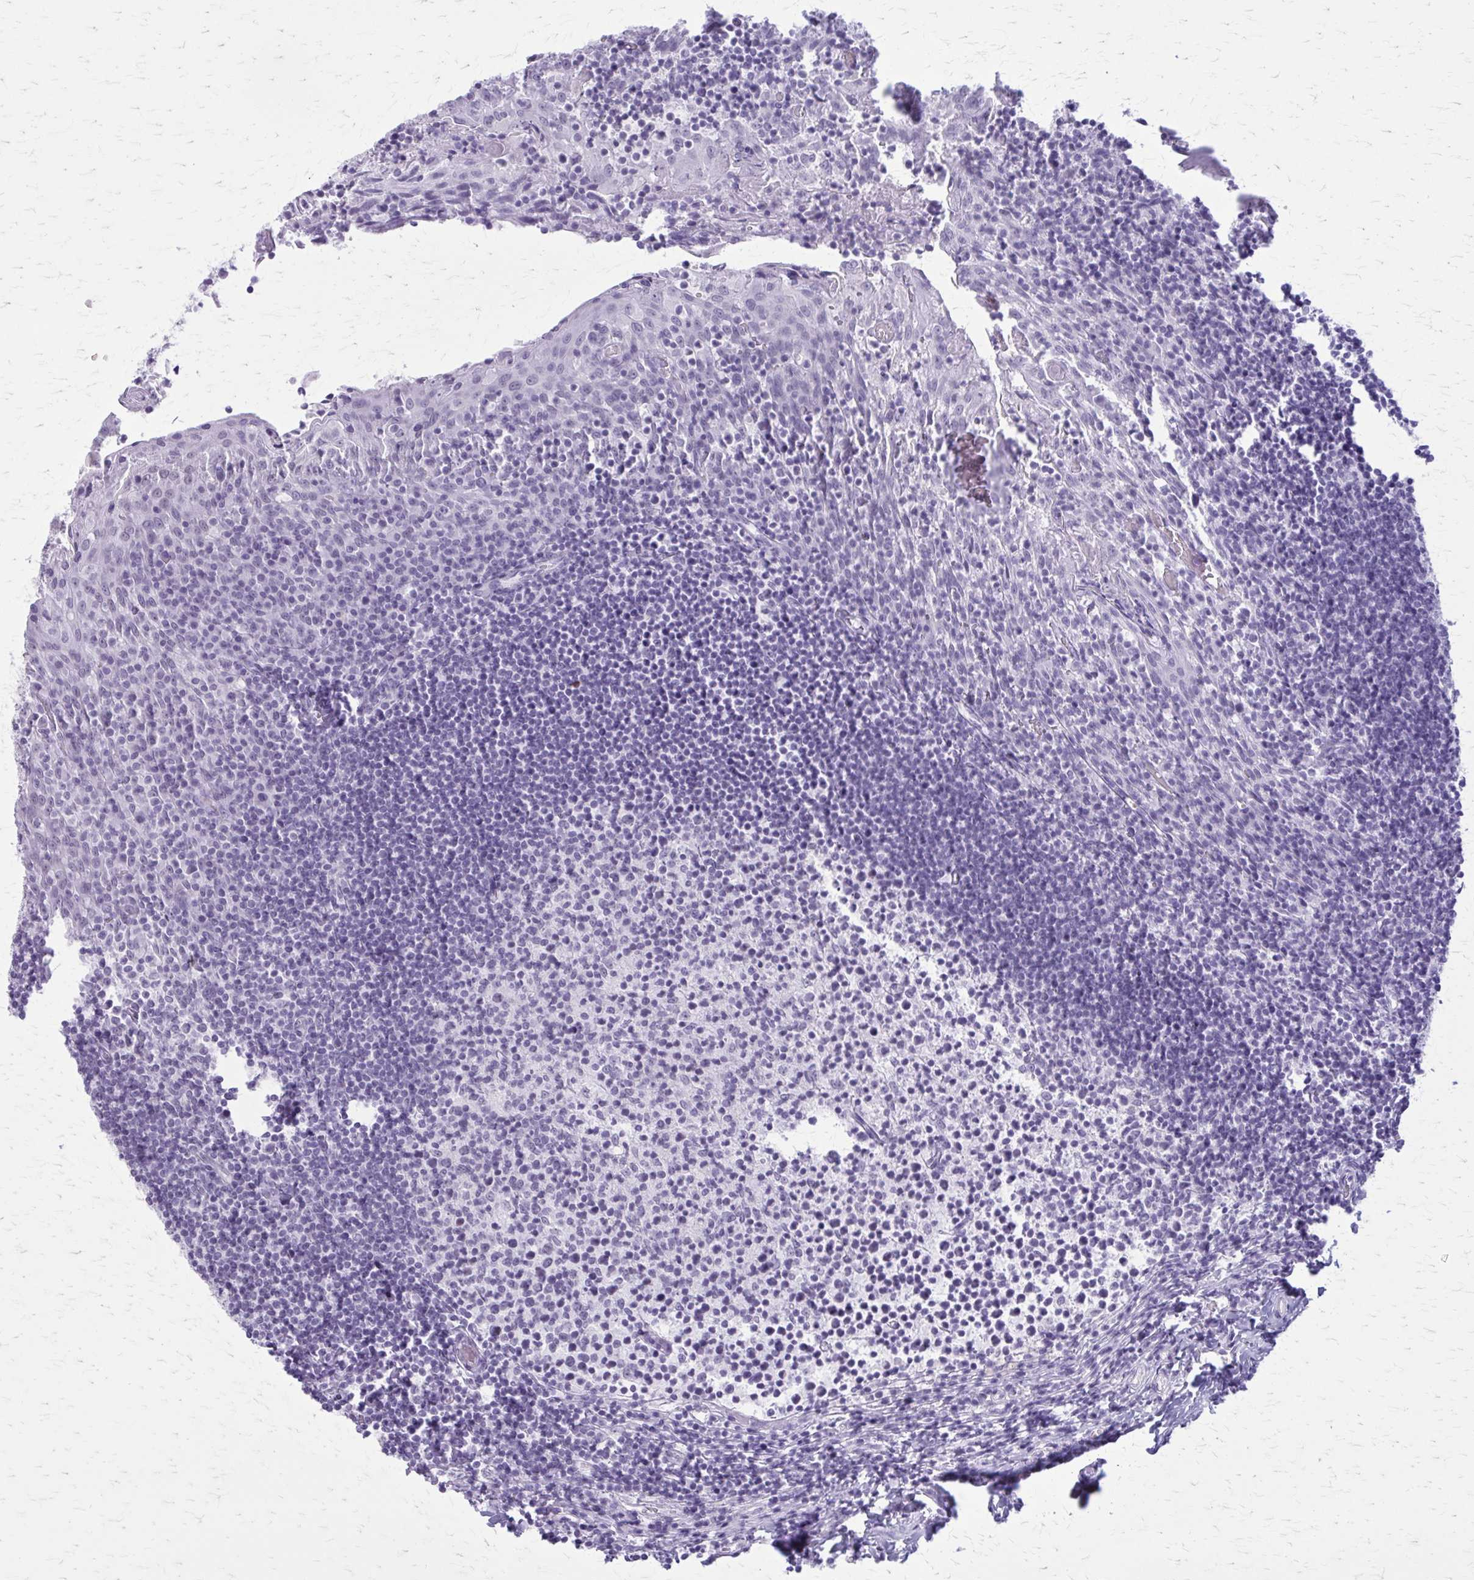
{"staining": {"intensity": "negative", "quantity": "none", "location": "none"}, "tissue": "tonsil", "cell_type": "Germinal center cells", "image_type": "normal", "snomed": [{"axis": "morphology", "description": "Normal tissue, NOS"}, {"axis": "topography", "description": "Tonsil"}], "caption": "A high-resolution micrograph shows IHC staining of benign tonsil, which reveals no significant expression in germinal center cells.", "gene": "GAD1", "patient": {"sex": "female", "age": 10}}